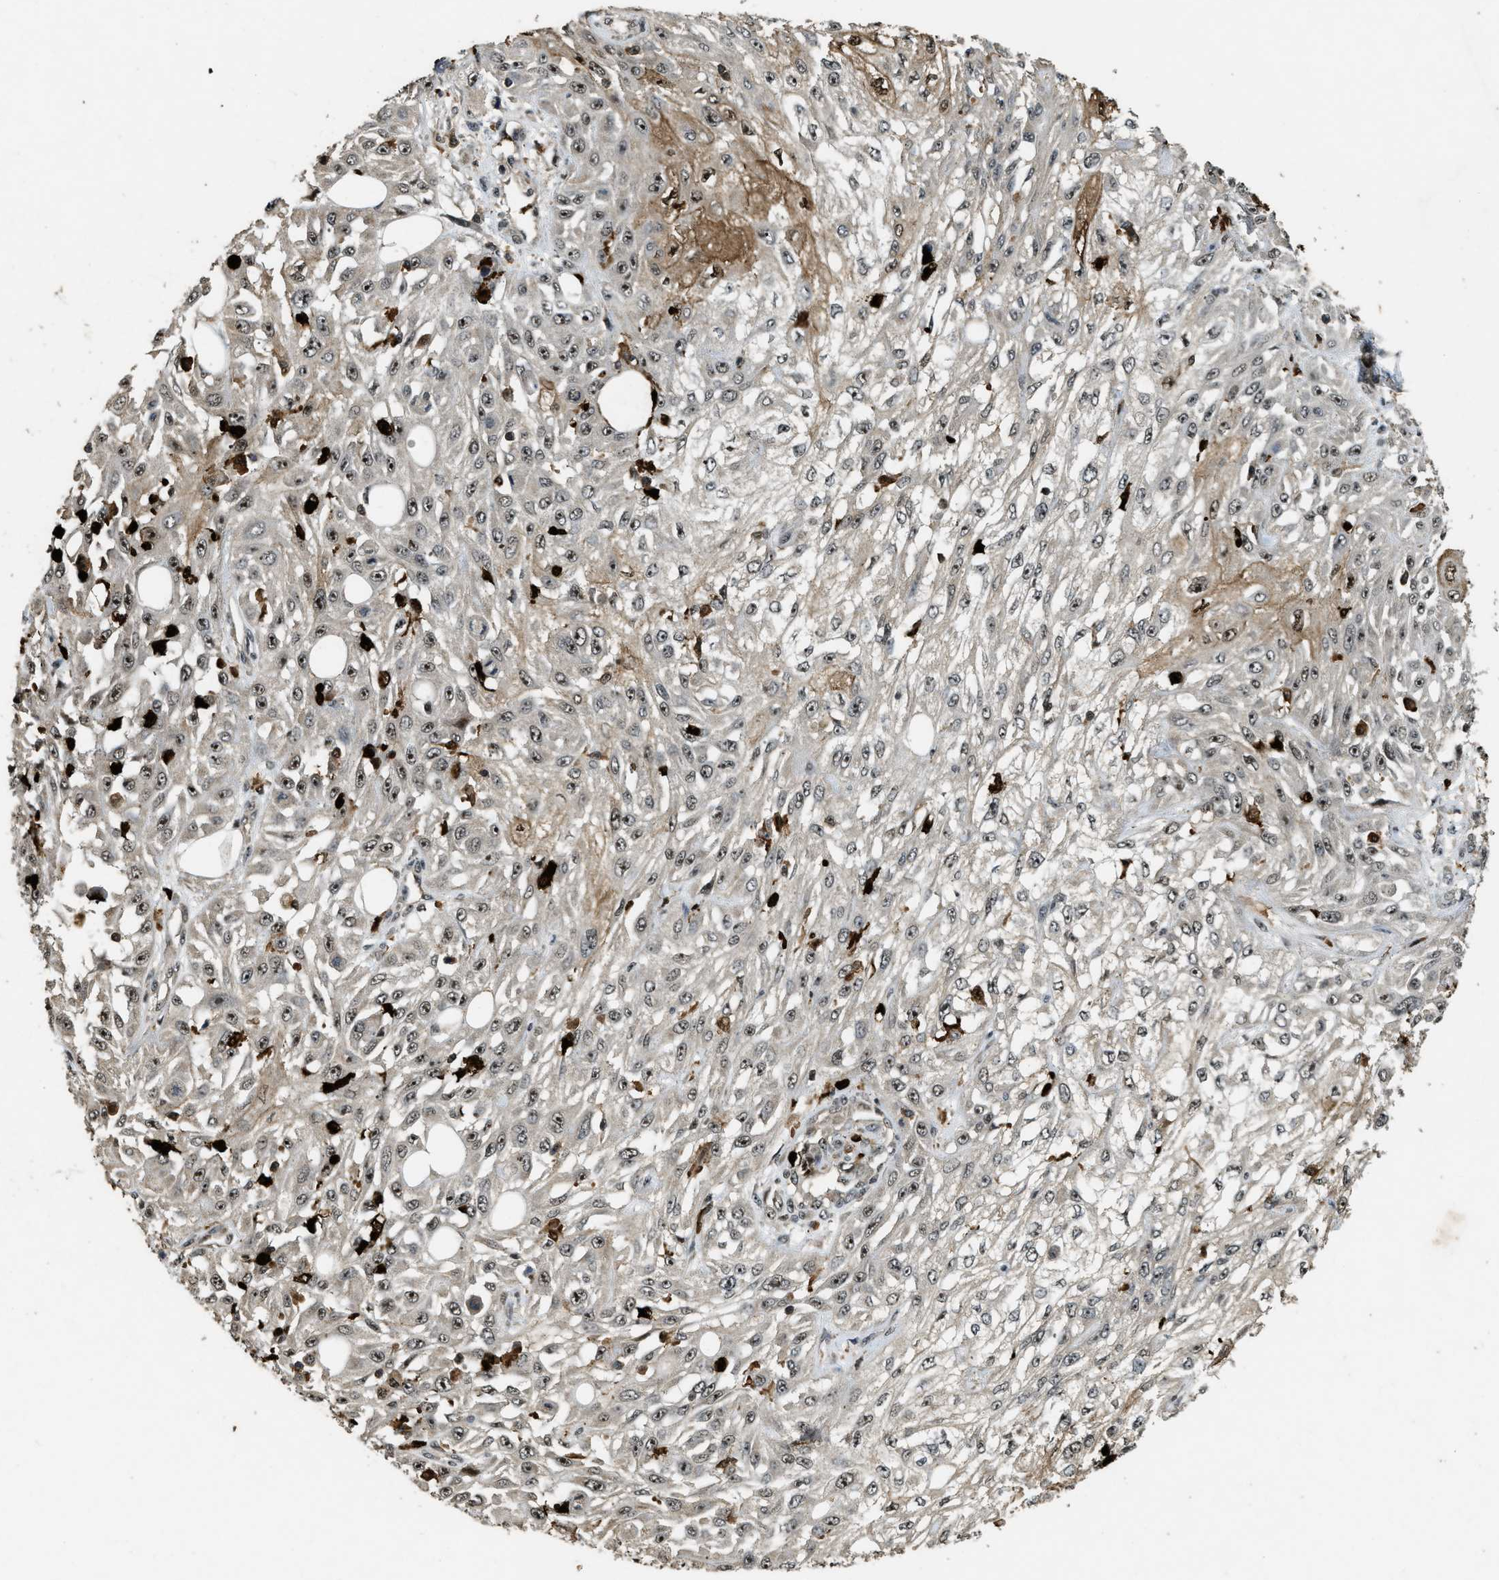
{"staining": {"intensity": "weak", "quantity": ">75%", "location": "nuclear"}, "tissue": "skin cancer", "cell_type": "Tumor cells", "image_type": "cancer", "snomed": [{"axis": "morphology", "description": "Squamous cell carcinoma, NOS"}, {"axis": "morphology", "description": "Squamous cell carcinoma, metastatic, NOS"}, {"axis": "topography", "description": "Skin"}, {"axis": "topography", "description": "Lymph node"}], "caption": "Immunohistochemical staining of human skin cancer demonstrates weak nuclear protein expression in about >75% of tumor cells. (Brightfield microscopy of DAB IHC at high magnification).", "gene": "RNF141", "patient": {"sex": "male", "age": 75}}